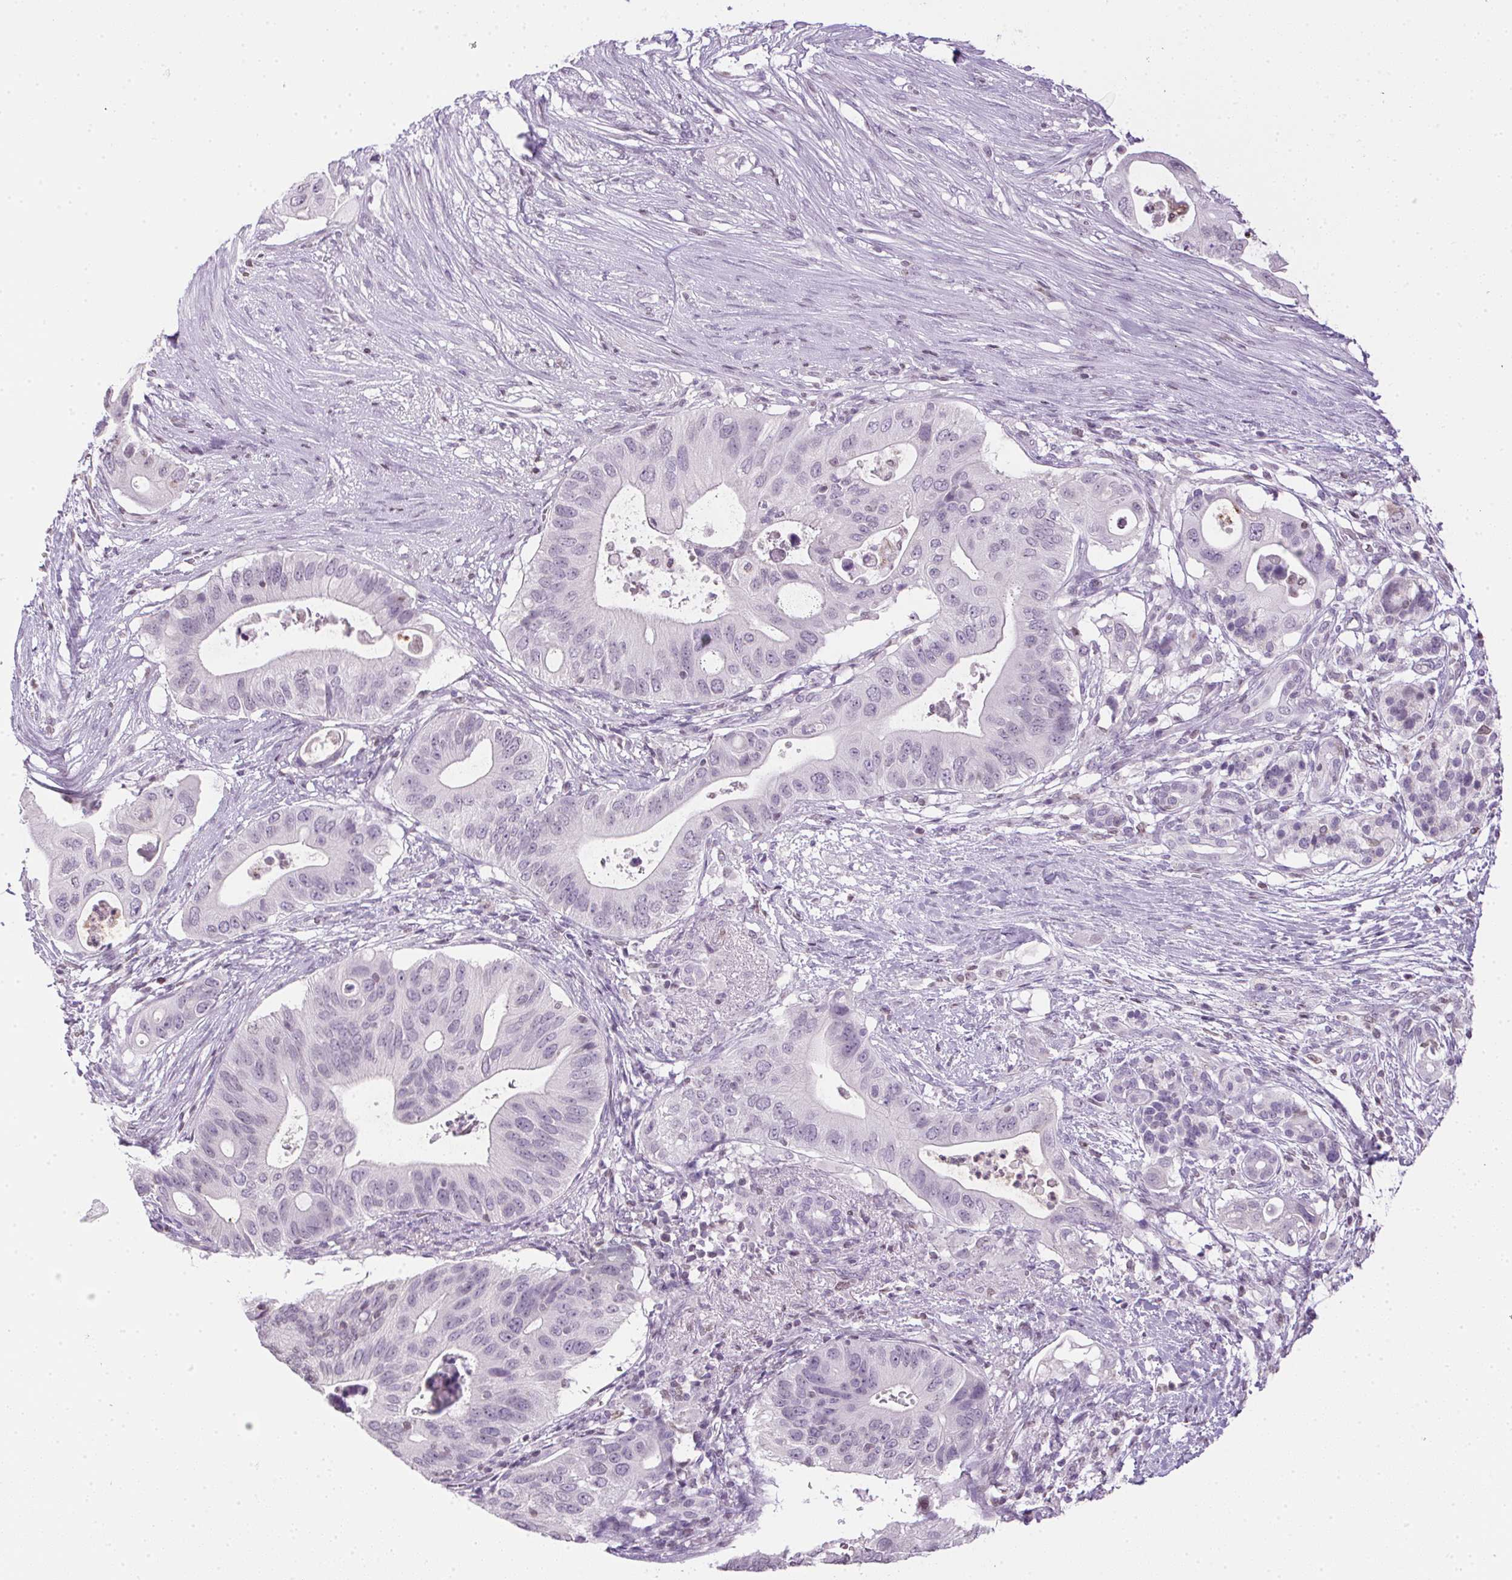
{"staining": {"intensity": "negative", "quantity": "none", "location": "none"}, "tissue": "pancreatic cancer", "cell_type": "Tumor cells", "image_type": "cancer", "snomed": [{"axis": "morphology", "description": "Adenocarcinoma, NOS"}, {"axis": "topography", "description": "Pancreas"}], "caption": "The histopathology image exhibits no staining of tumor cells in pancreatic adenocarcinoma.", "gene": "PRL", "patient": {"sex": "female", "age": 72}}